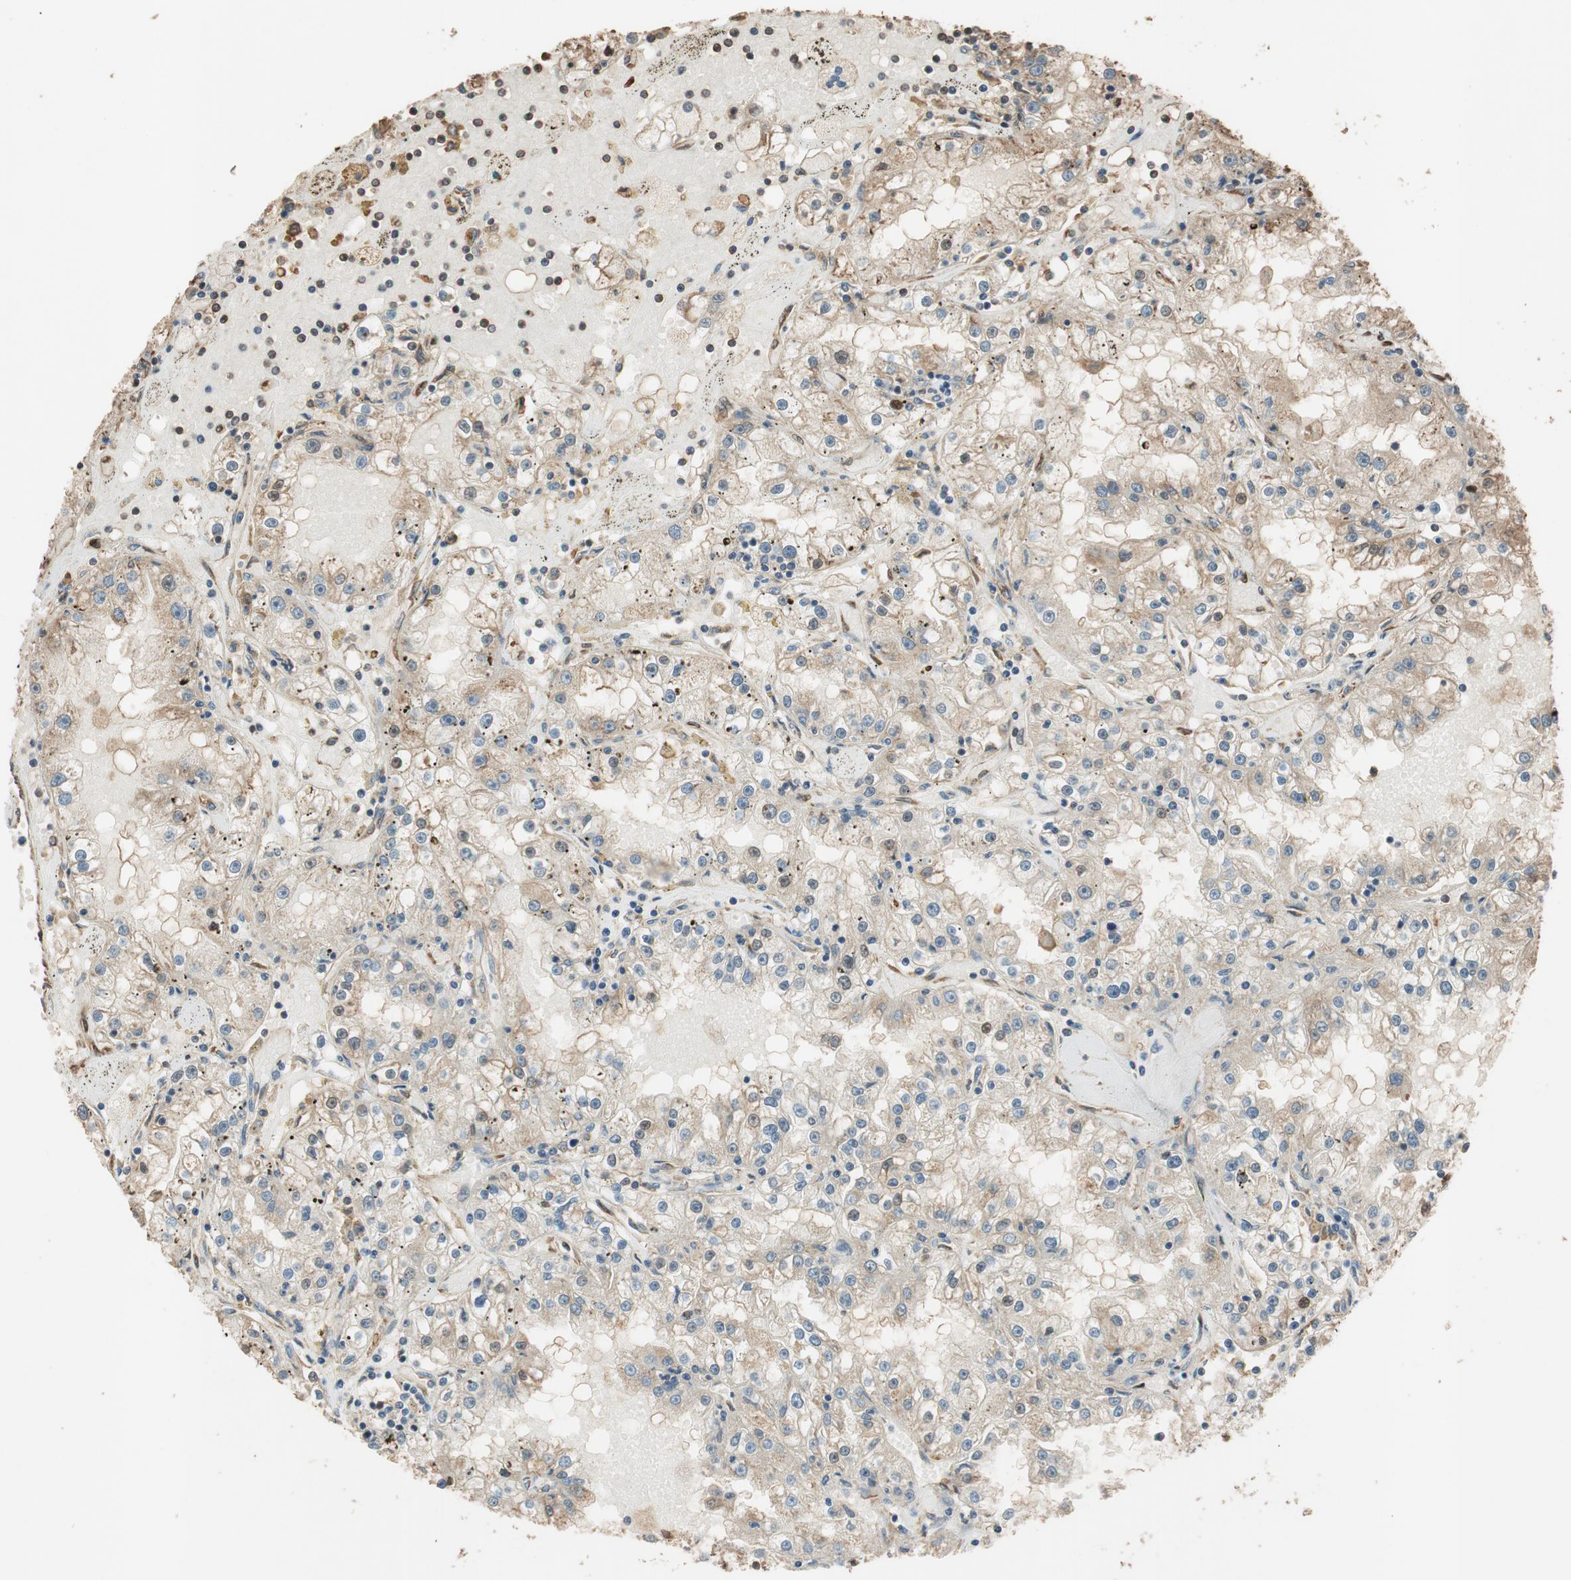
{"staining": {"intensity": "weak", "quantity": "25%-75%", "location": "cytoplasmic/membranous"}, "tissue": "renal cancer", "cell_type": "Tumor cells", "image_type": "cancer", "snomed": [{"axis": "morphology", "description": "Adenocarcinoma, NOS"}, {"axis": "topography", "description": "Kidney"}], "caption": "High-magnification brightfield microscopy of adenocarcinoma (renal) stained with DAB (3,3'-diaminobenzidine) (brown) and counterstained with hematoxylin (blue). tumor cells exhibit weak cytoplasmic/membranous expression is appreciated in about25%-75% of cells. (DAB (3,3'-diaminobenzidine) IHC, brown staining for protein, blue staining for nuclei).", "gene": "MST1R", "patient": {"sex": "male", "age": 56}}